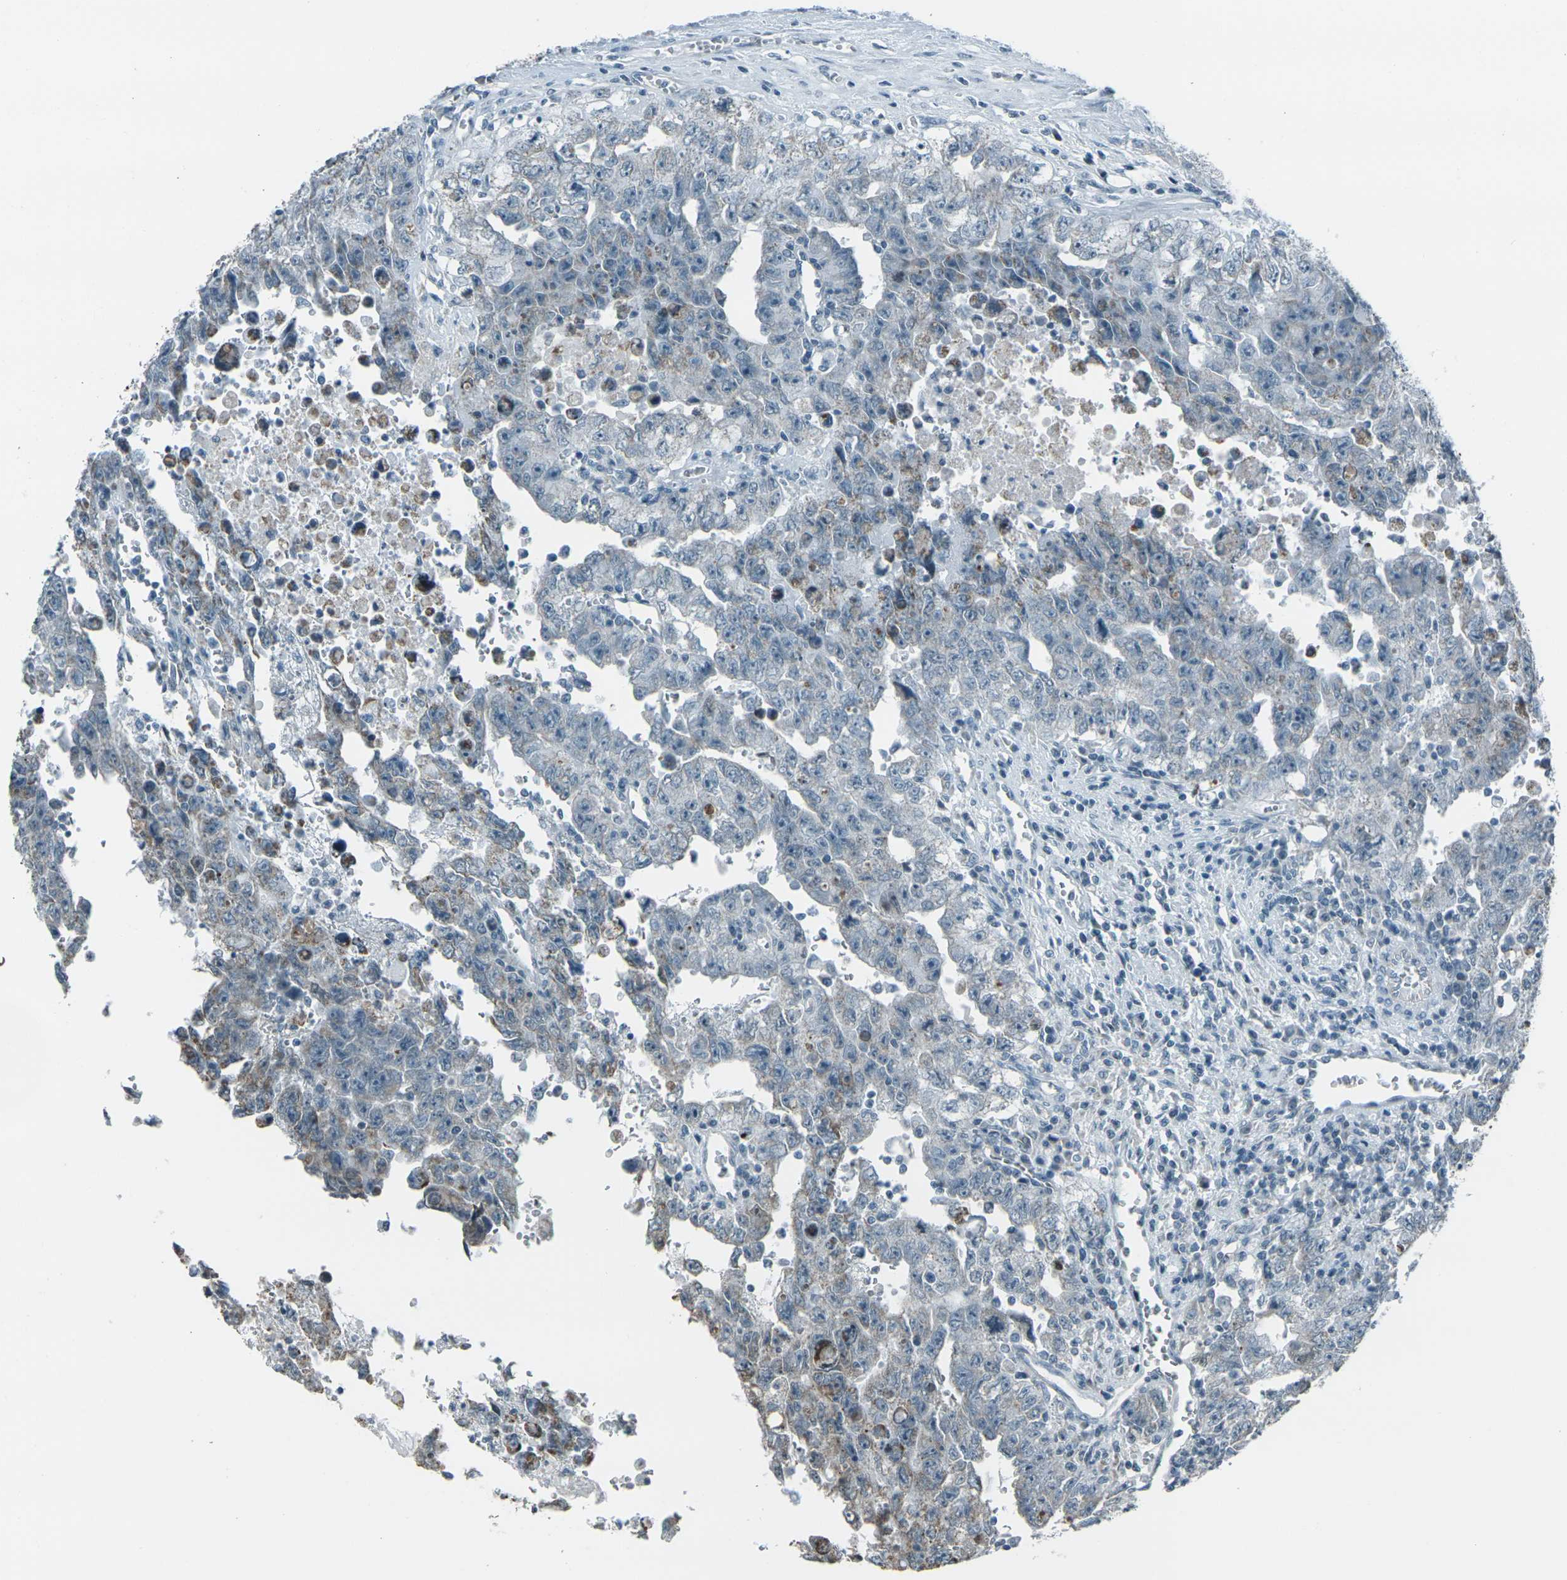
{"staining": {"intensity": "weak", "quantity": "<25%", "location": "cytoplasmic/membranous"}, "tissue": "testis cancer", "cell_type": "Tumor cells", "image_type": "cancer", "snomed": [{"axis": "morphology", "description": "Carcinoma, Embryonal, NOS"}, {"axis": "topography", "description": "Testis"}], "caption": "This is a image of immunohistochemistry staining of testis cancer (embryonal carcinoma), which shows no expression in tumor cells.", "gene": "H2BC1", "patient": {"sex": "male", "age": 28}}